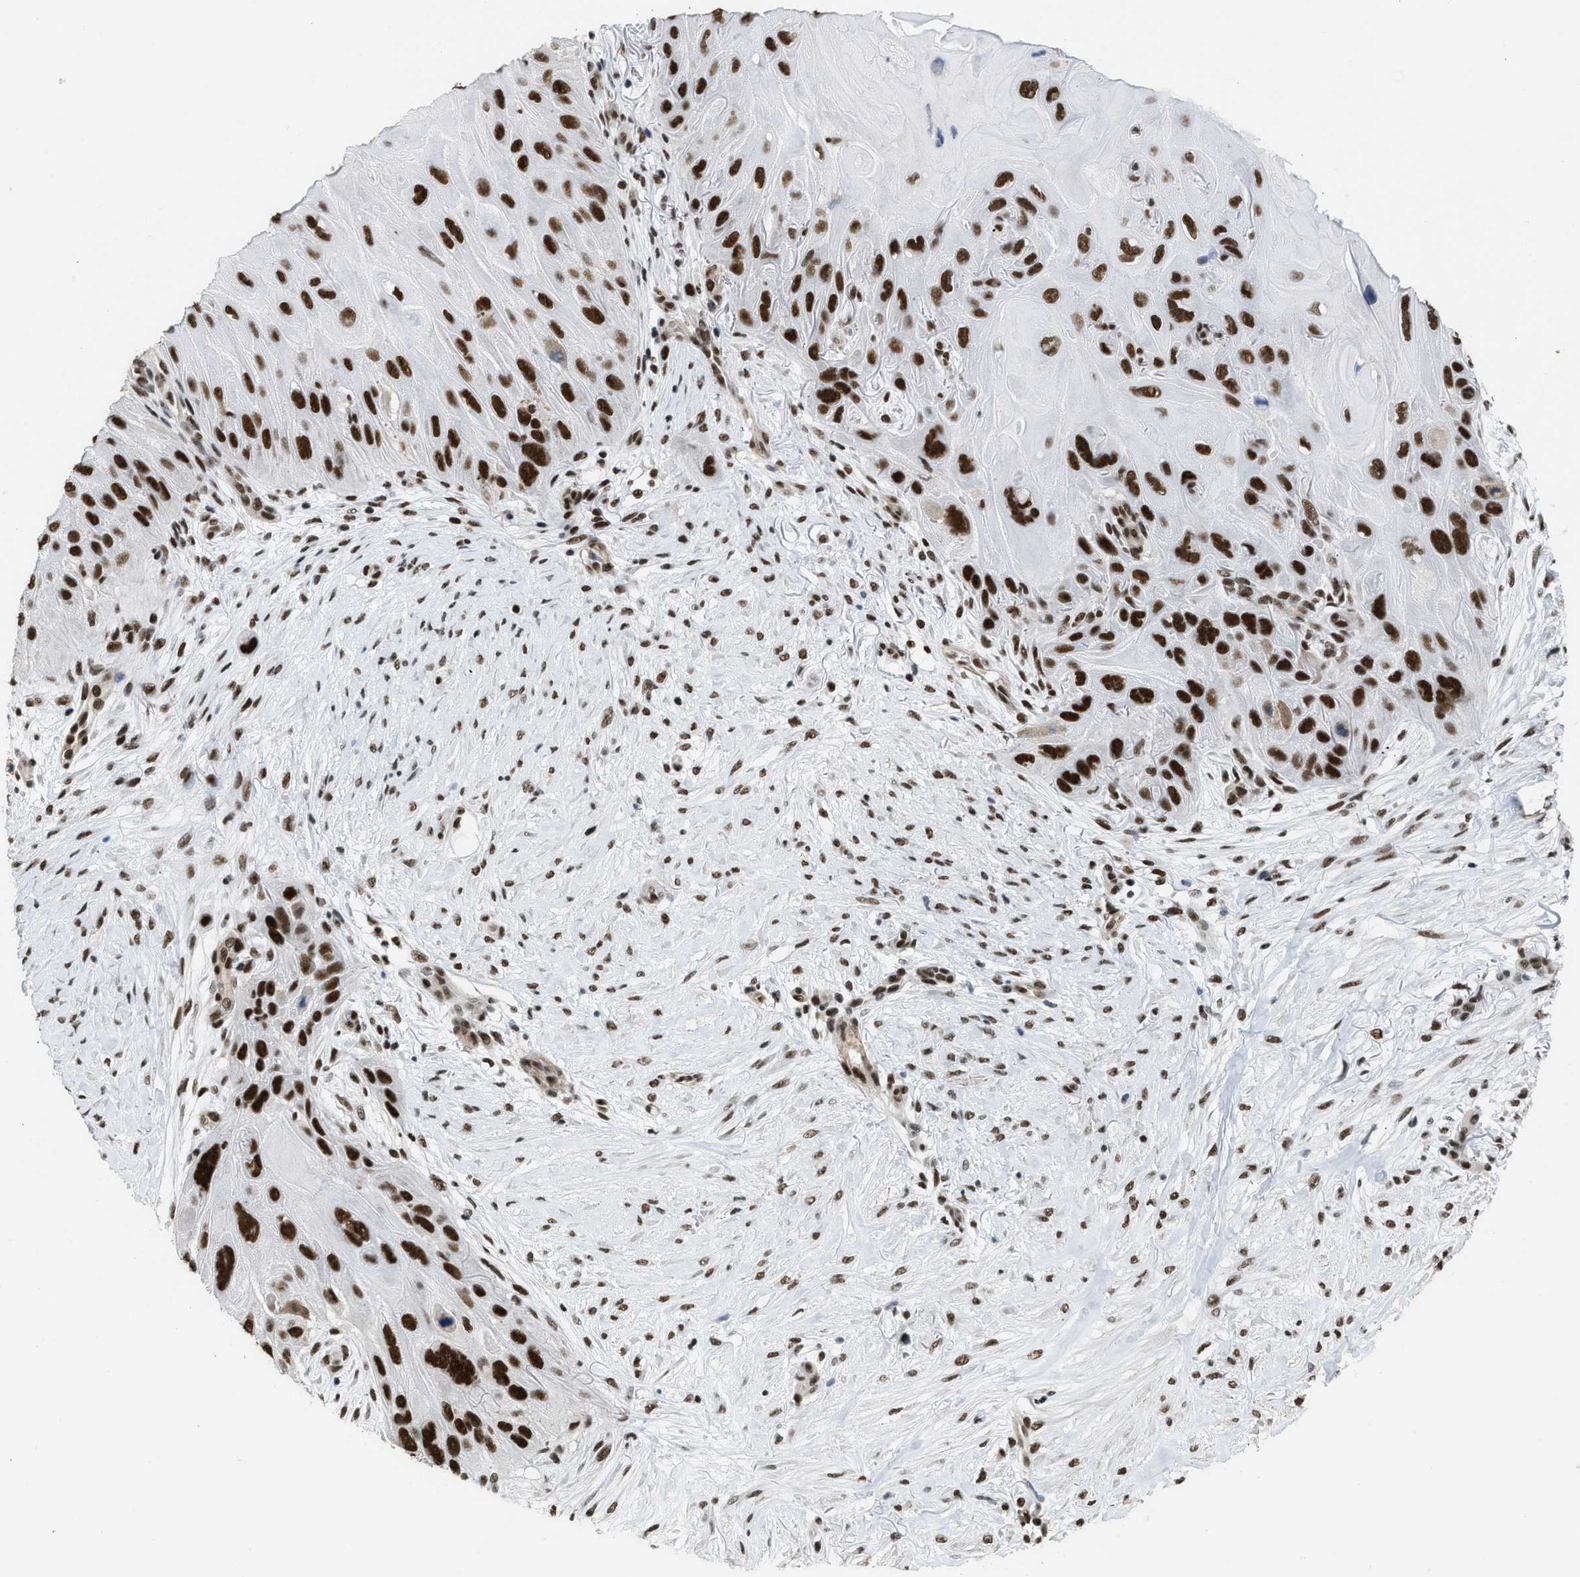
{"staining": {"intensity": "strong", "quantity": ">75%", "location": "nuclear"}, "tissue": "skin cancer", "cell_type": "Tumor cells", "image_type": "cancer", "snomed": [{"axis": "morphology", "description": "Squamous cell carcinoma, NOS"}, {"axis": "topography", "description": "Skin"}], "caption": "Protein analysis of skin cancer (squamous cell carcinoma) tissue reveals strong nuclear staining in about >75% of tumor cells.", "gene": "SCAF4", "patient": {"sex": "female", "age": 77}}